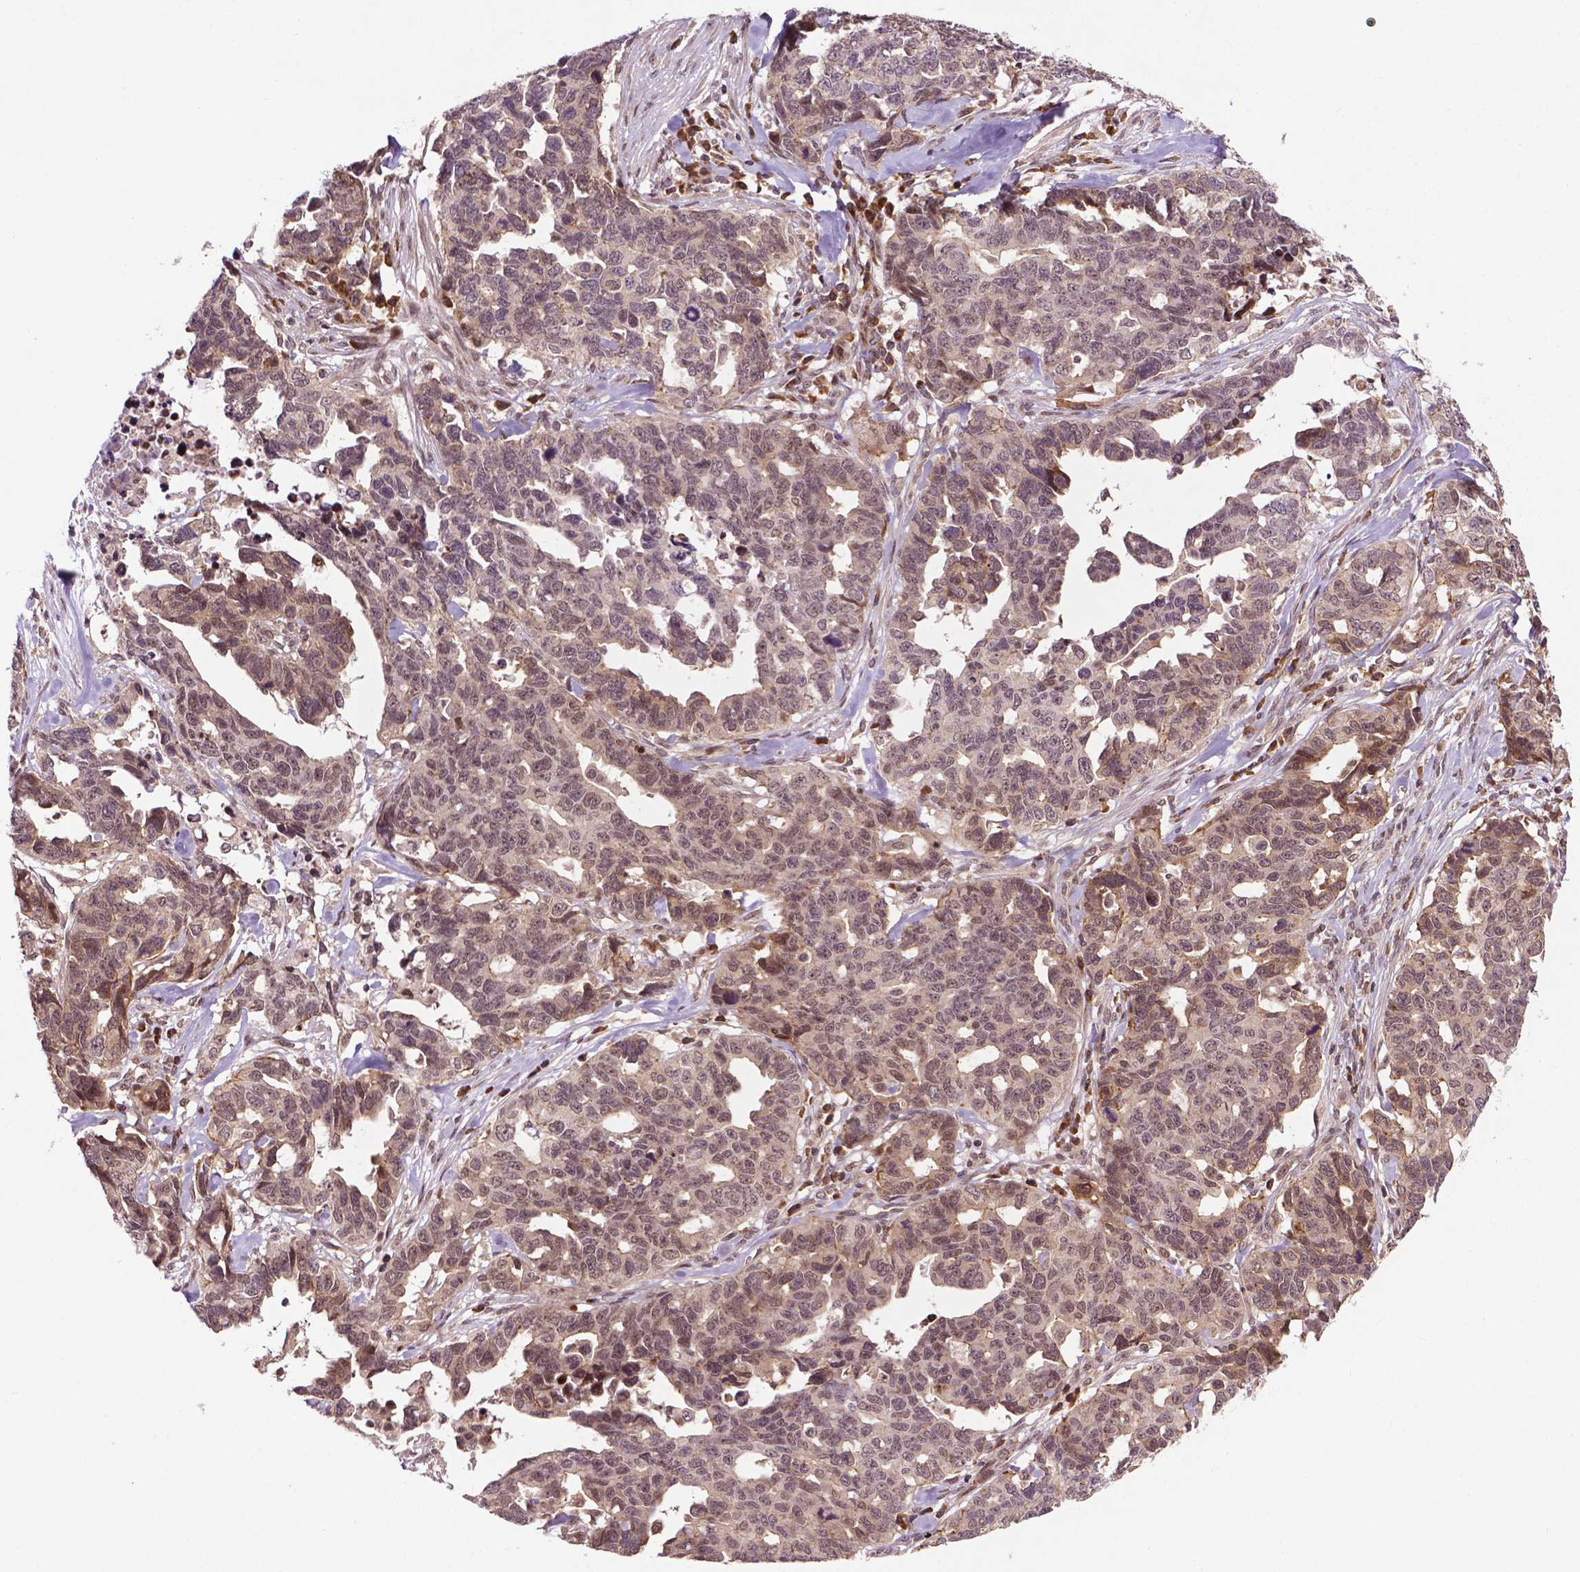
{"staining": {"intensity": "weak", "quantity": ">75%", "location": "cytoplasmic/membranous,nuclear"}, "tissue": "ovarian cancer", "cell_type": "Tumor cells", "image_type": "cancer", "snomed": [{"axis": "morphology", "description": "Cystadenocarcinoma, serous, NOS"}, {"axis": "topography", "description": "Ovary"}], "caption": "The image shows staining of ovarian serous cystadenocarcinoma, revealing weak cytoplasmic/membranous and nuclear protein expression (brown color) within tumor cells.", "gene": "TMX2", "patient": {"sex": "female", "age": 69}}